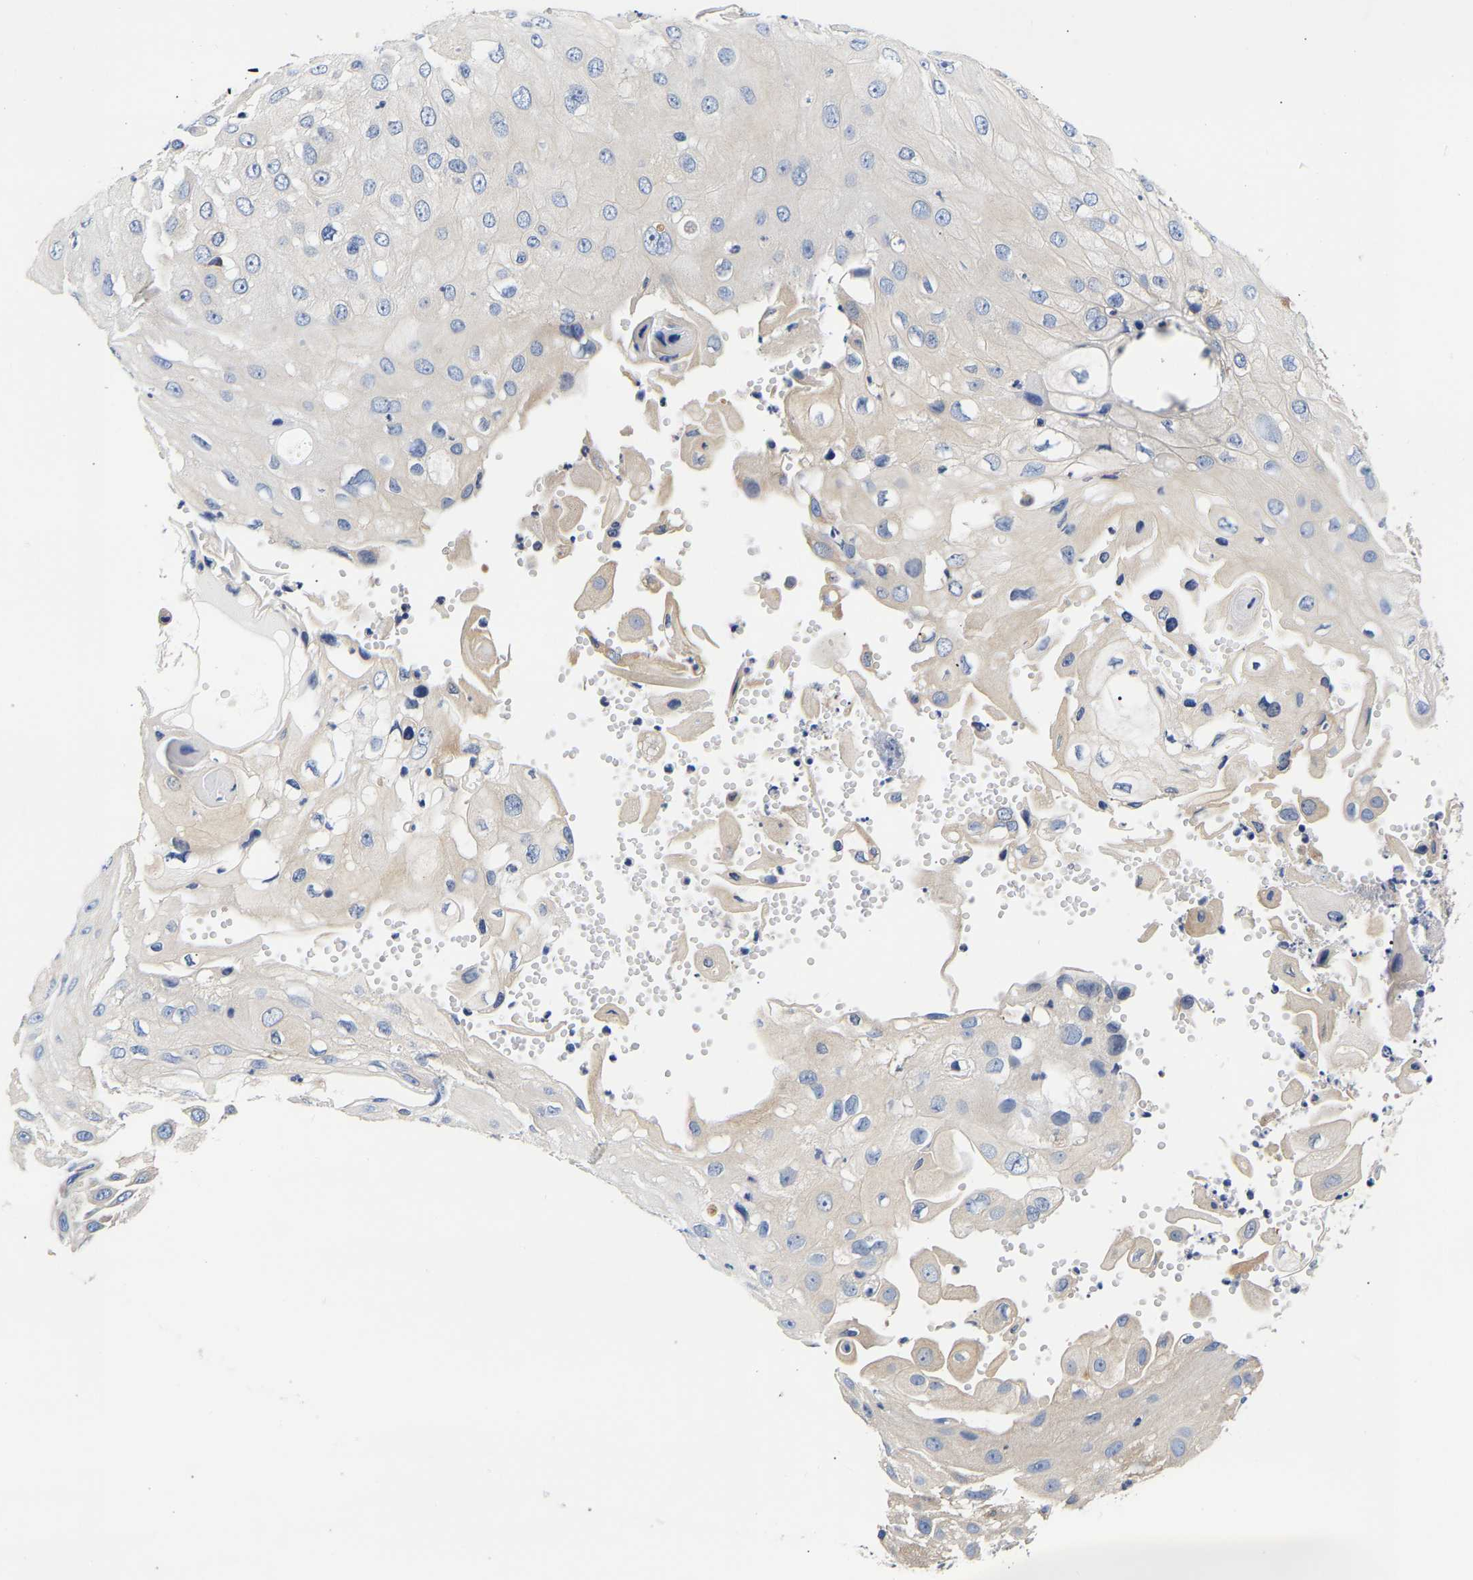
{"staining": {"intensity": "negative", "quantity": "none", "location": "none"}, "tissue": "skin cancer", "cell_type": "Tumor cells", "image_type": "cancer", "snomed": [{"axis": "morphology", "description": "Squamous cell carcinoma, NOS"}, {"axis": "topography", "description": "Skin"}], "caption": "This is a photomicrograph of immunohistochemistry (IHC) staining of skin cancer, which shows no expression in tumor cells.", "gene": "CCDC6", "patient": {"sex": "female", "age": 44}}